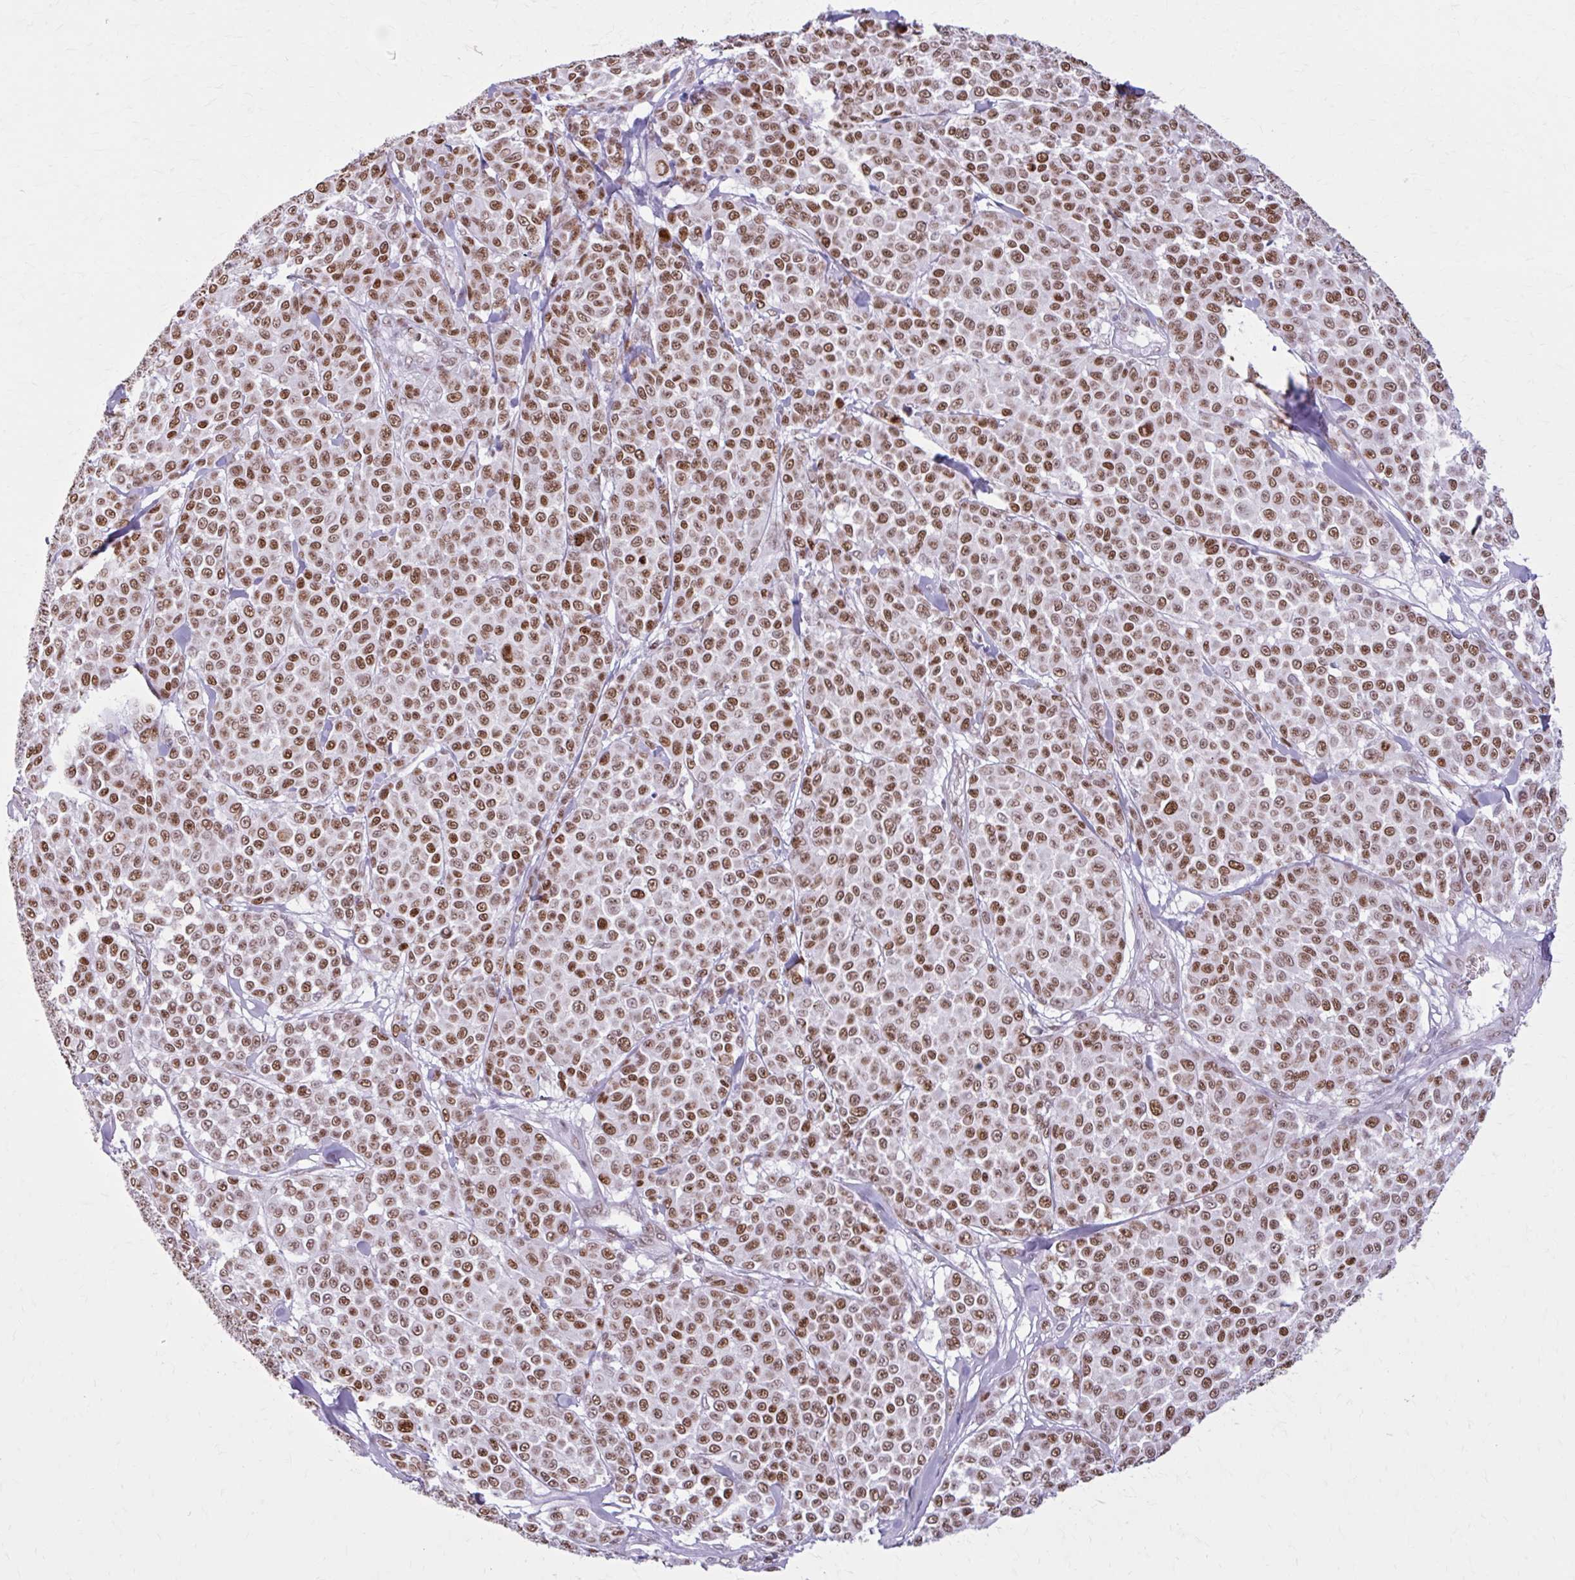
{"staining": {"intensity": "moderate", "quantity": ">75%", "location": "nuclear"}, "tissue": "melanoma", "cell_type": "Tumor cells", "image_type": "cancer", "snomed": [{"axis": "morphology", "description": "Malignant melanoma, NOS"}, {"axis": "topography", "description": "Skin"}], "caption": "Protein expression analysis of human malignant melanoma reveals moderate nuclear expression in about >75% of tumor cells.", "gene": "PABIR1", "patient": {"sex": "male", "age": 46}}